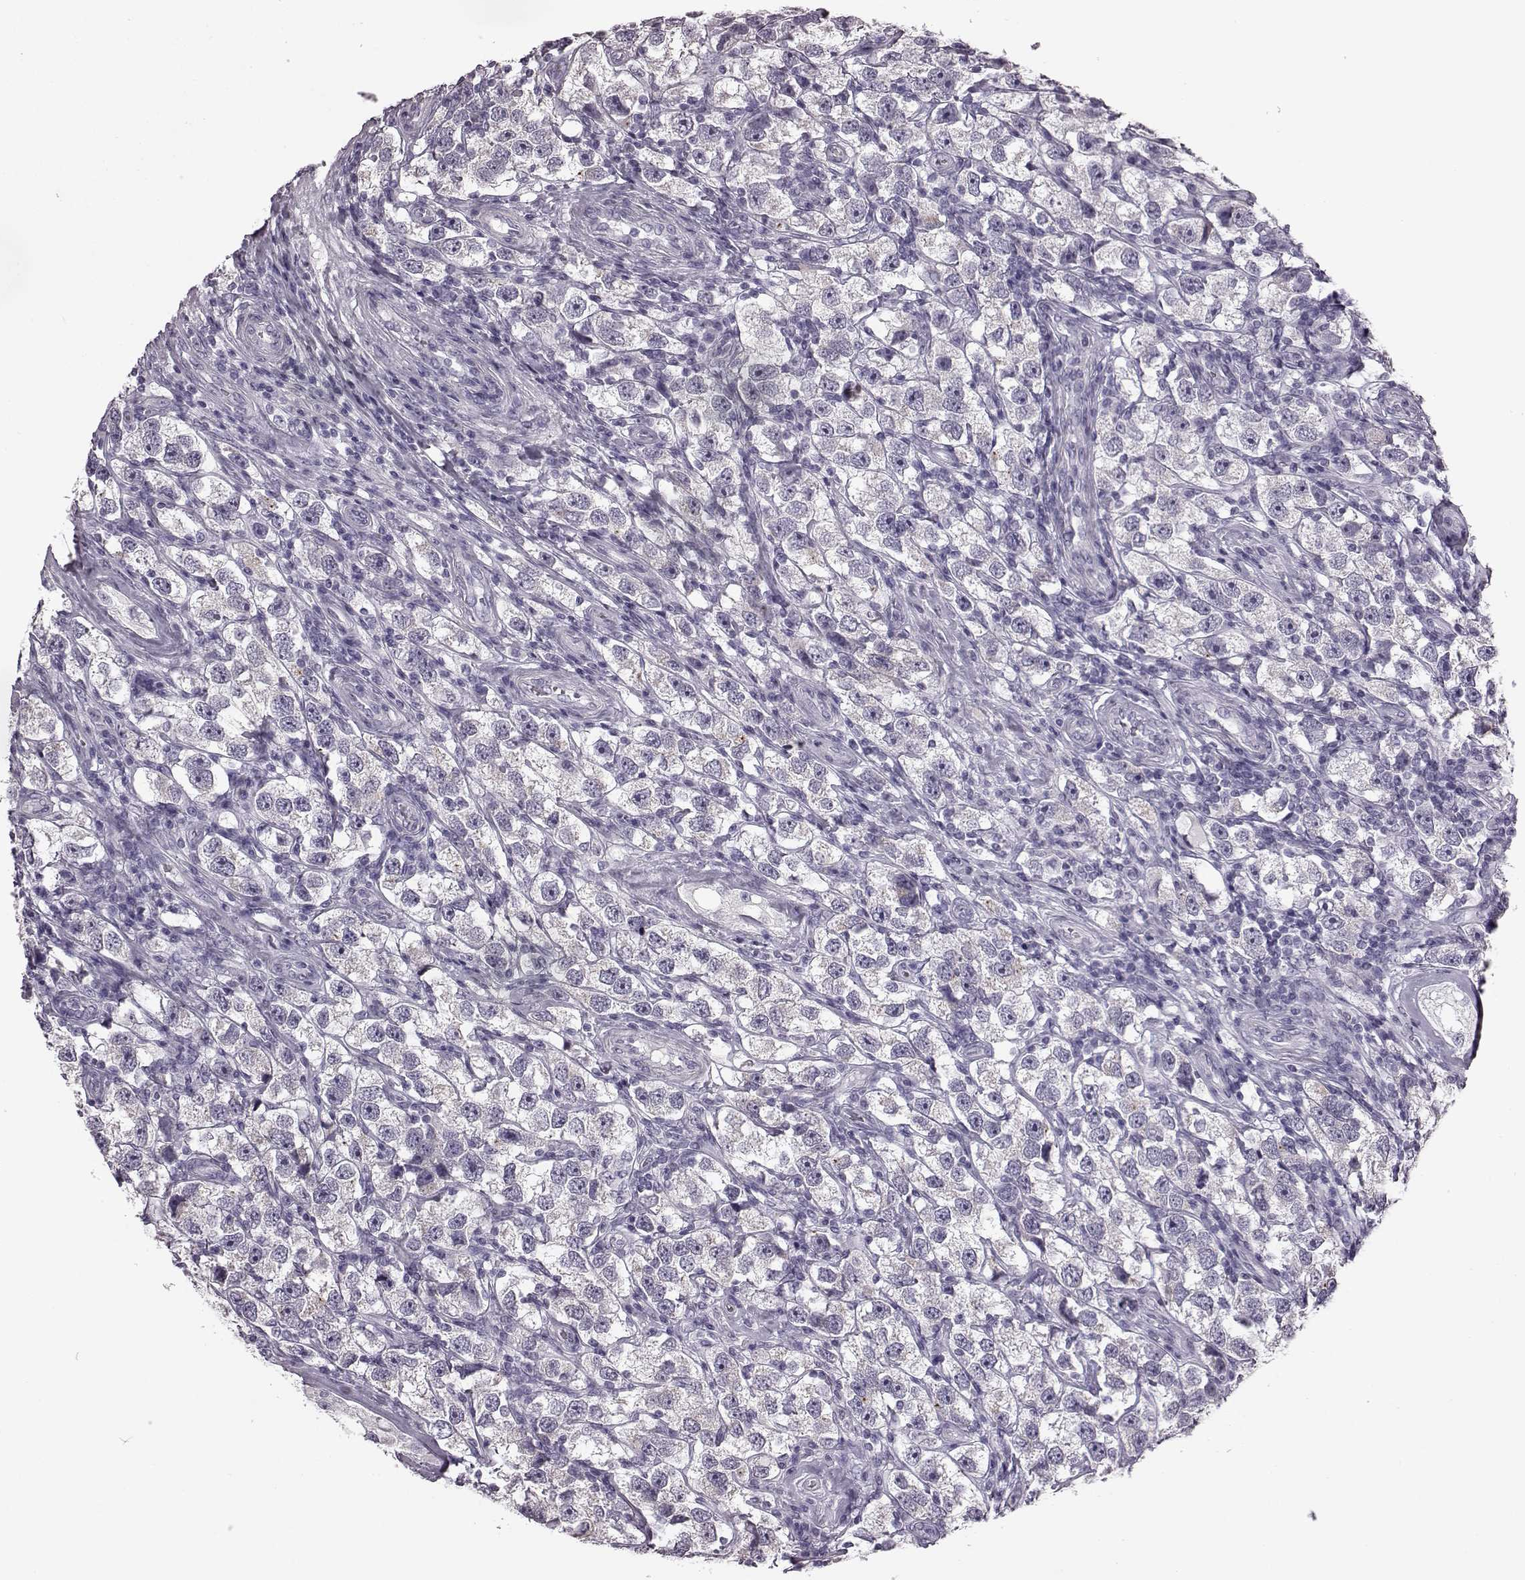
{"staining": {"intensity": "negative", "quantity": "none", "location": "none"}, "tissue": "testis cancer", "cell_type": "Tumor cells", "image_type": "cancer", "snomed": [{"axis": "morphology", "description": "Seminoma, NOS"}, {"axis": "topography", "description": "Testis"}], "caption": "Tumor cells are negative for protein expression in human testis seminoma.", "gene": "ODAD4", "patient": {"sex": "male", "age": 26}}